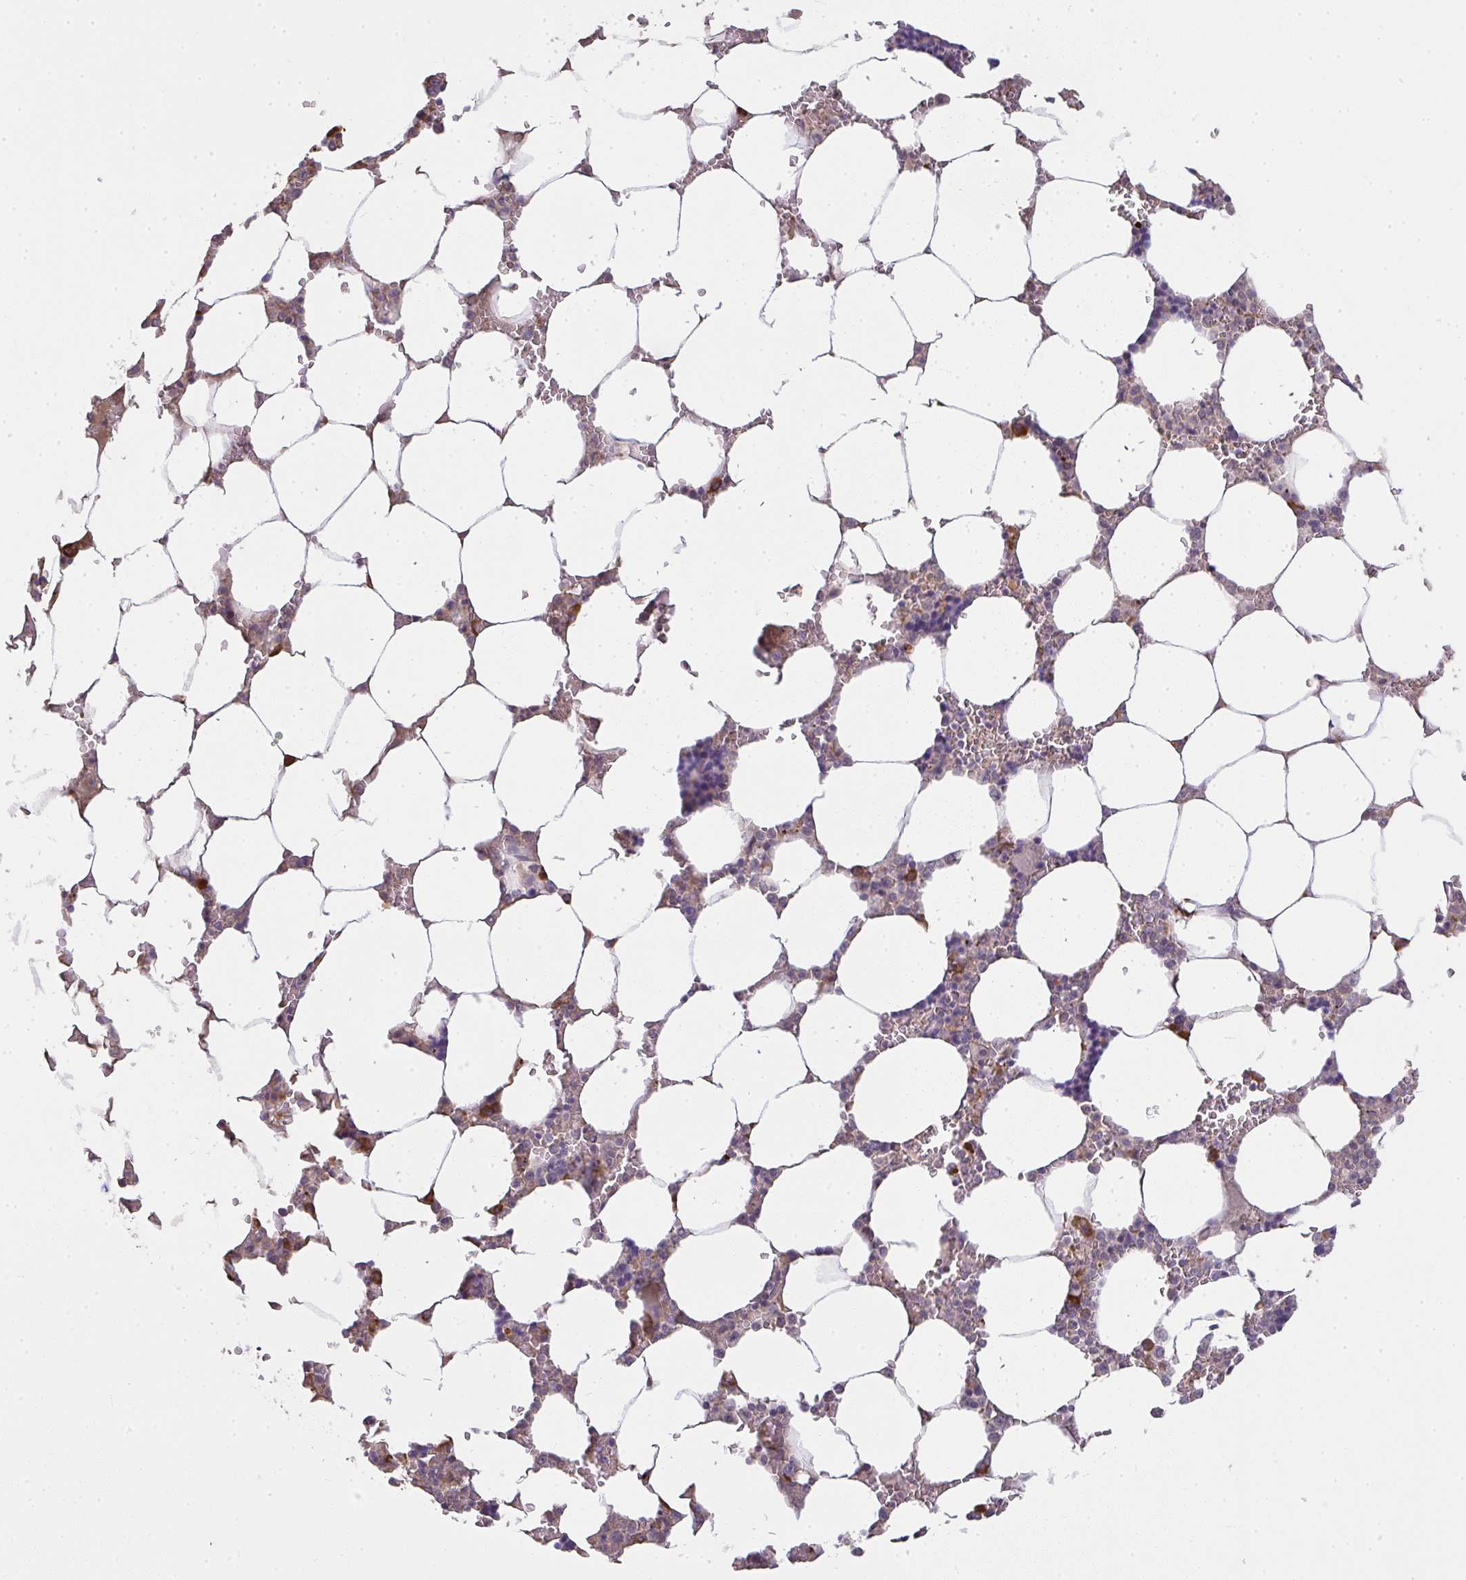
{"staining": {"intensity": "moderate", "quantity": "<25%", "location": "cytoplasmic/membranous"}, "tissue": "bone marrow", "cell_type": "Hematopoietic cells", "image_type": "normal", "snomed": [{"axis": "morphology", "description": "Normal tissue, NOS"}, {"axis": "topography", "description": "Bone marrow"}], "caption": "High-power microscopy captured an IHC histopathology image of normal bone marrow, revealing moderate cytoplasmic/membranous positivity in about <25% of hematopoietic cells. (Brightfield microscopy of DAB IHC at high magnification).", "gene": "BRINP3", "patient": {"sex": "male", "age": 64}}